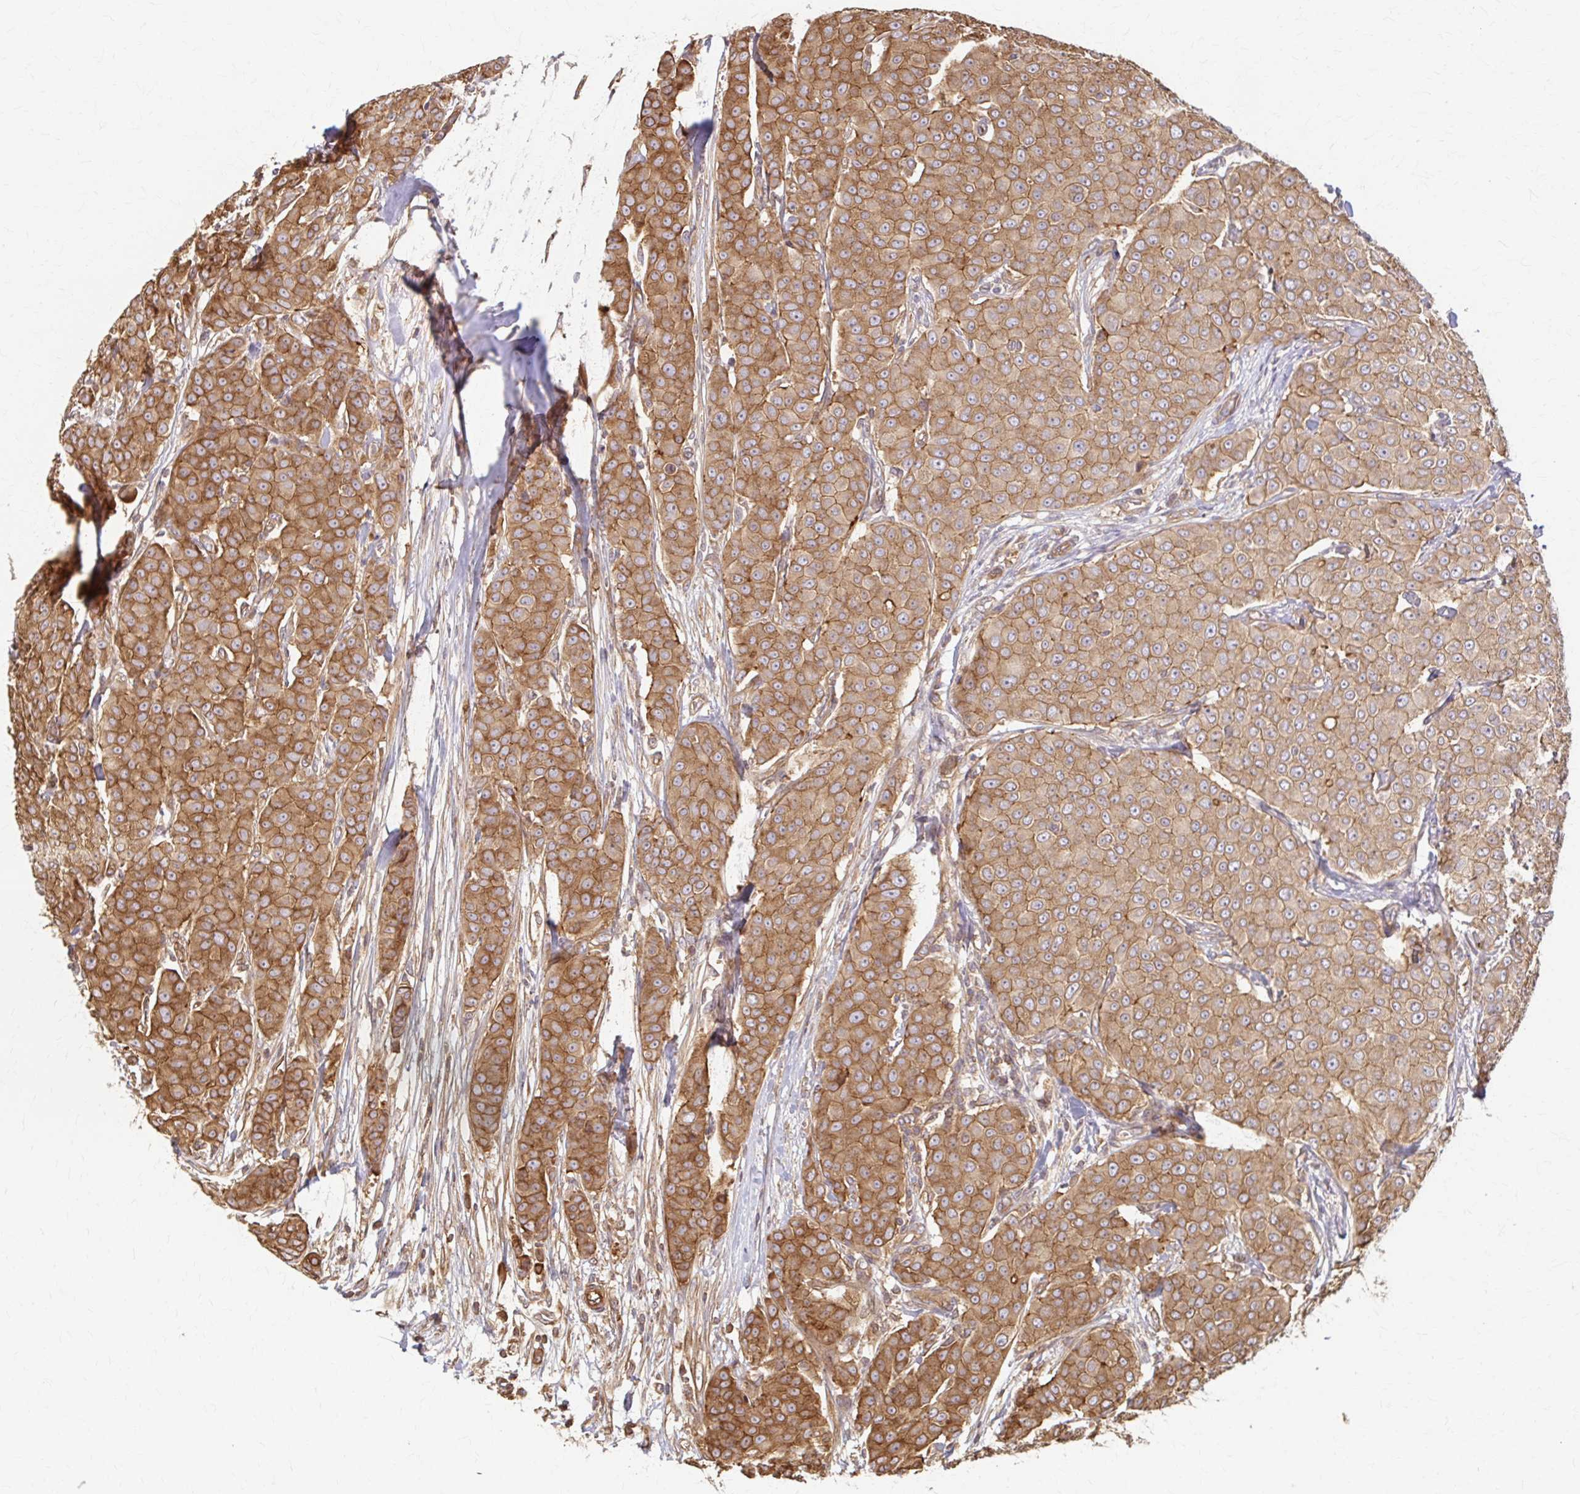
{"staining": {"intensity": "moderate", "quantity": ">75%", "location": "cytoplasmic/membranous"}, "tissue": "breast cancer", "cell_type": "Tumor cells", "image_type": "cancer", "snomed": [{"axis": "morphology", "description": "Duct carcinoma"}, {"axis": "topography", "description": "Breast"}], "caption": "Tumor cells display medium levels of moderate cytoplasmic/membranous staining in about >75% of cells in human breast infiltrating ductal carcinoma.", "gene": "ARHGAP35", "patient": {"sex": "female", "age": 91}}